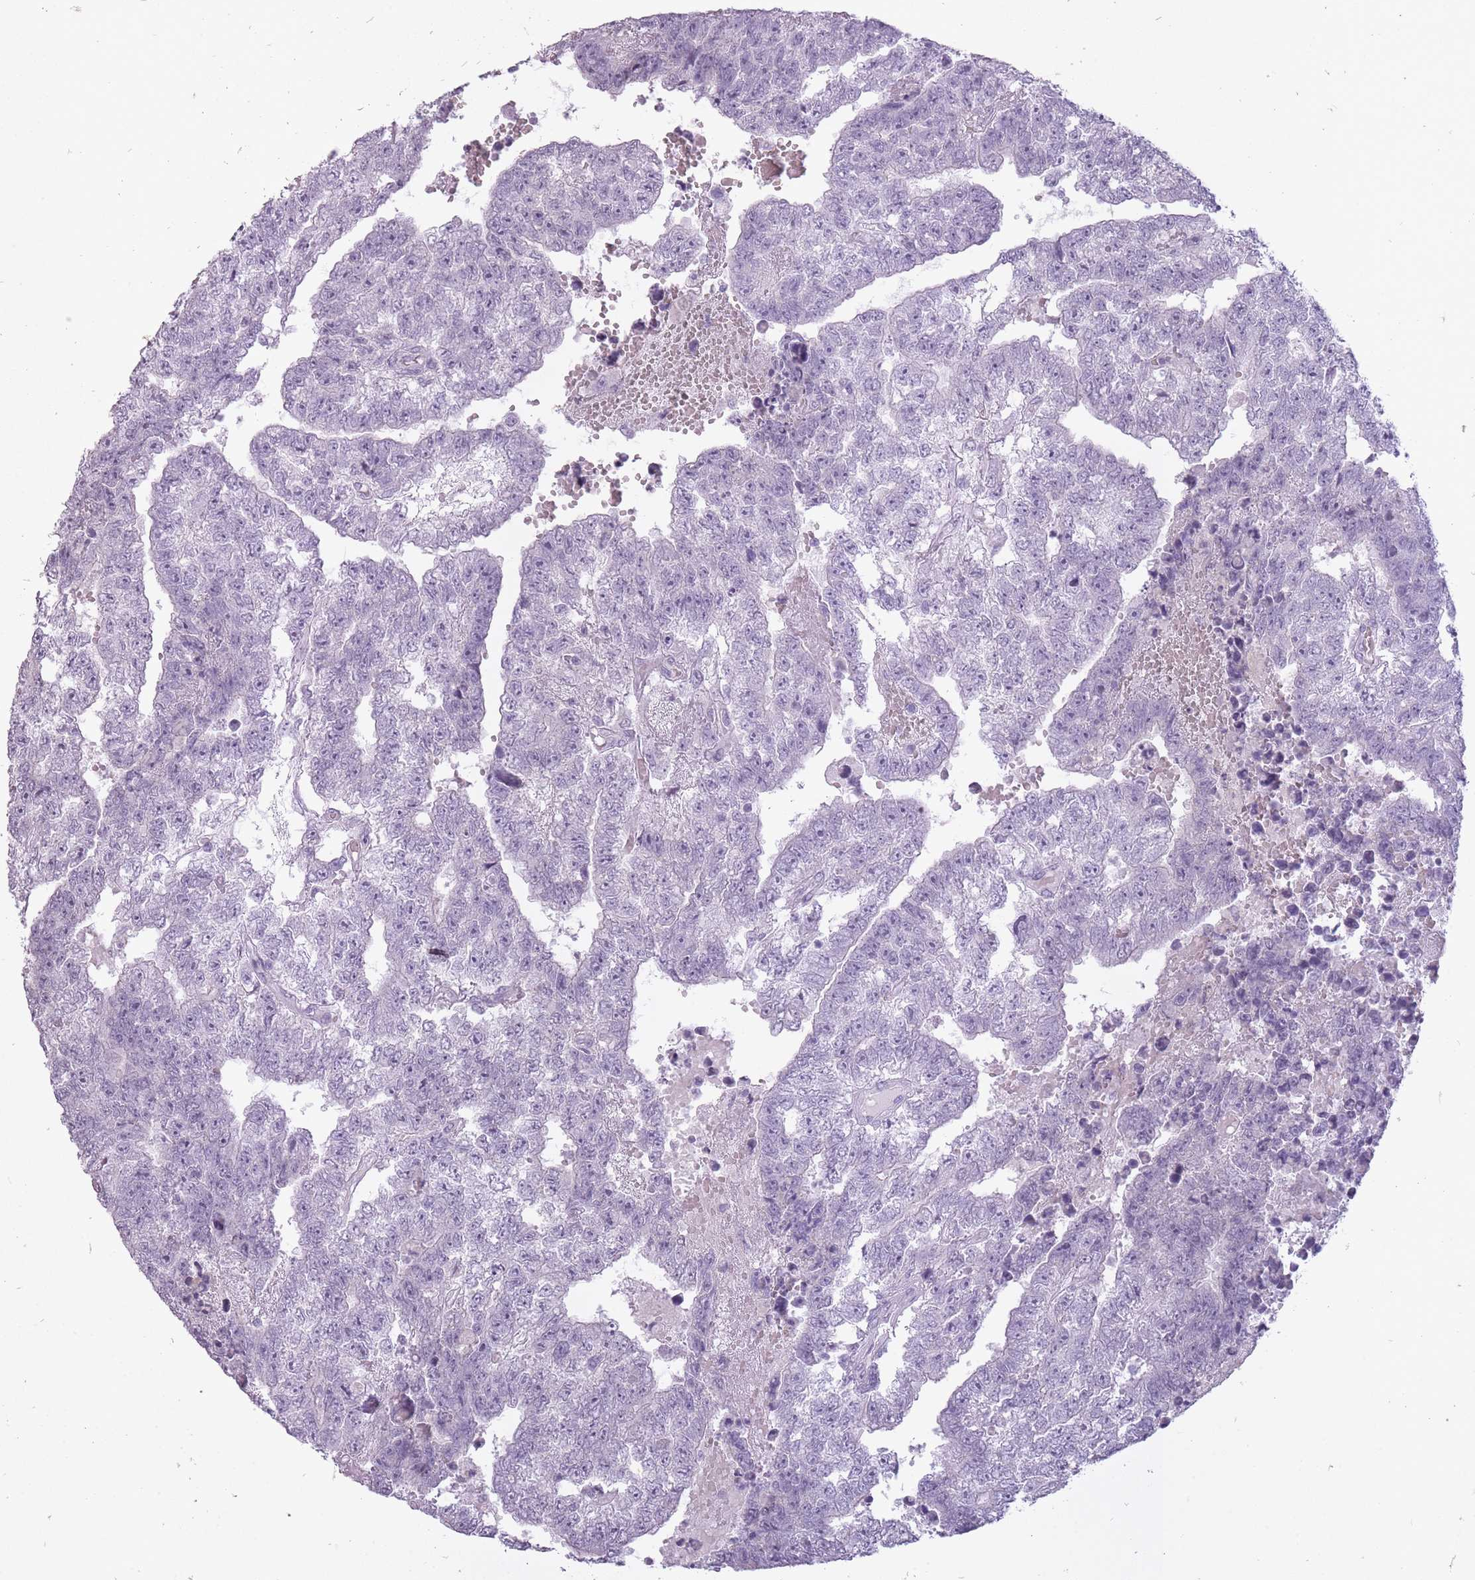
{"staining": {"intensity": "negative", "quantity": "none", "location": "none"}, "tissue": "testis cancer", "cell_type": "Tumor cells", "image_type": "cancer", "snomed": [{"axis": "morphology", "description": "Carcinoma, Embryonal, NOS"}, {"axis": "topography", "description": "Testis"}], "caption": "Immunohistochemistry micrograph of human testis cancer stained for a protein (brown), which demonstrates no positivity in tumor cells.", "gene": "RFX4", "patient": {"sex": "male", "age": 25}}